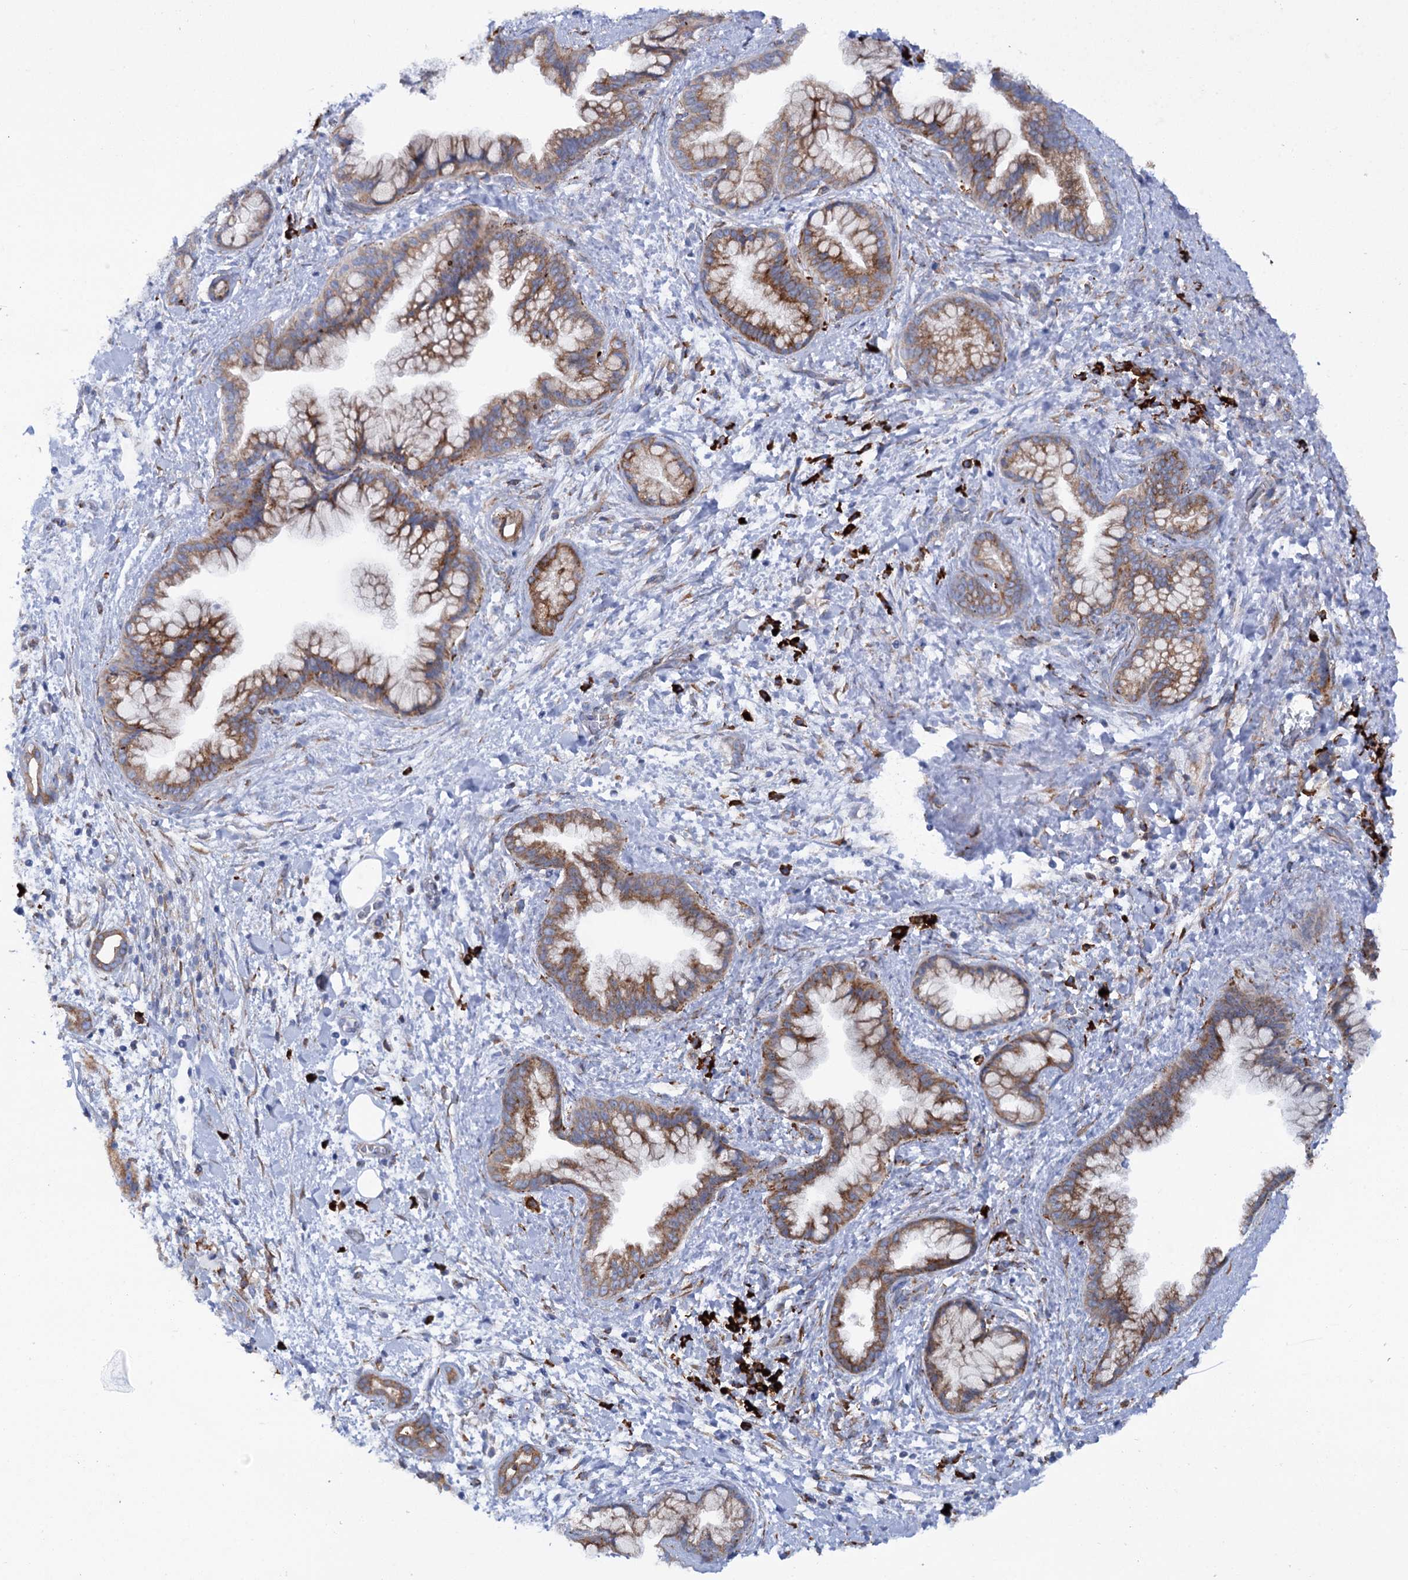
{"staining": {"intensity": "moderate", "quantity": ">75%", "location": "cytoplasmic/membranous"}, "tissue": "pancreatic cancer", "cell_type": "Tumor cells", "image_type": "cancer", "snomed": [{"axis": "morphology", "description": "Adenocarcinoma, NOS"}, {"axis": "topography", "description": "Pancreas"}], "caption": "Protein expression analysis of human pancreatic adenocarcinoma reveals moderate cytoplasmic/membranous expression in approximately >75% of tumor cells.", "gene": "SHE", "patient": {"sex": "female", "age": 78}}